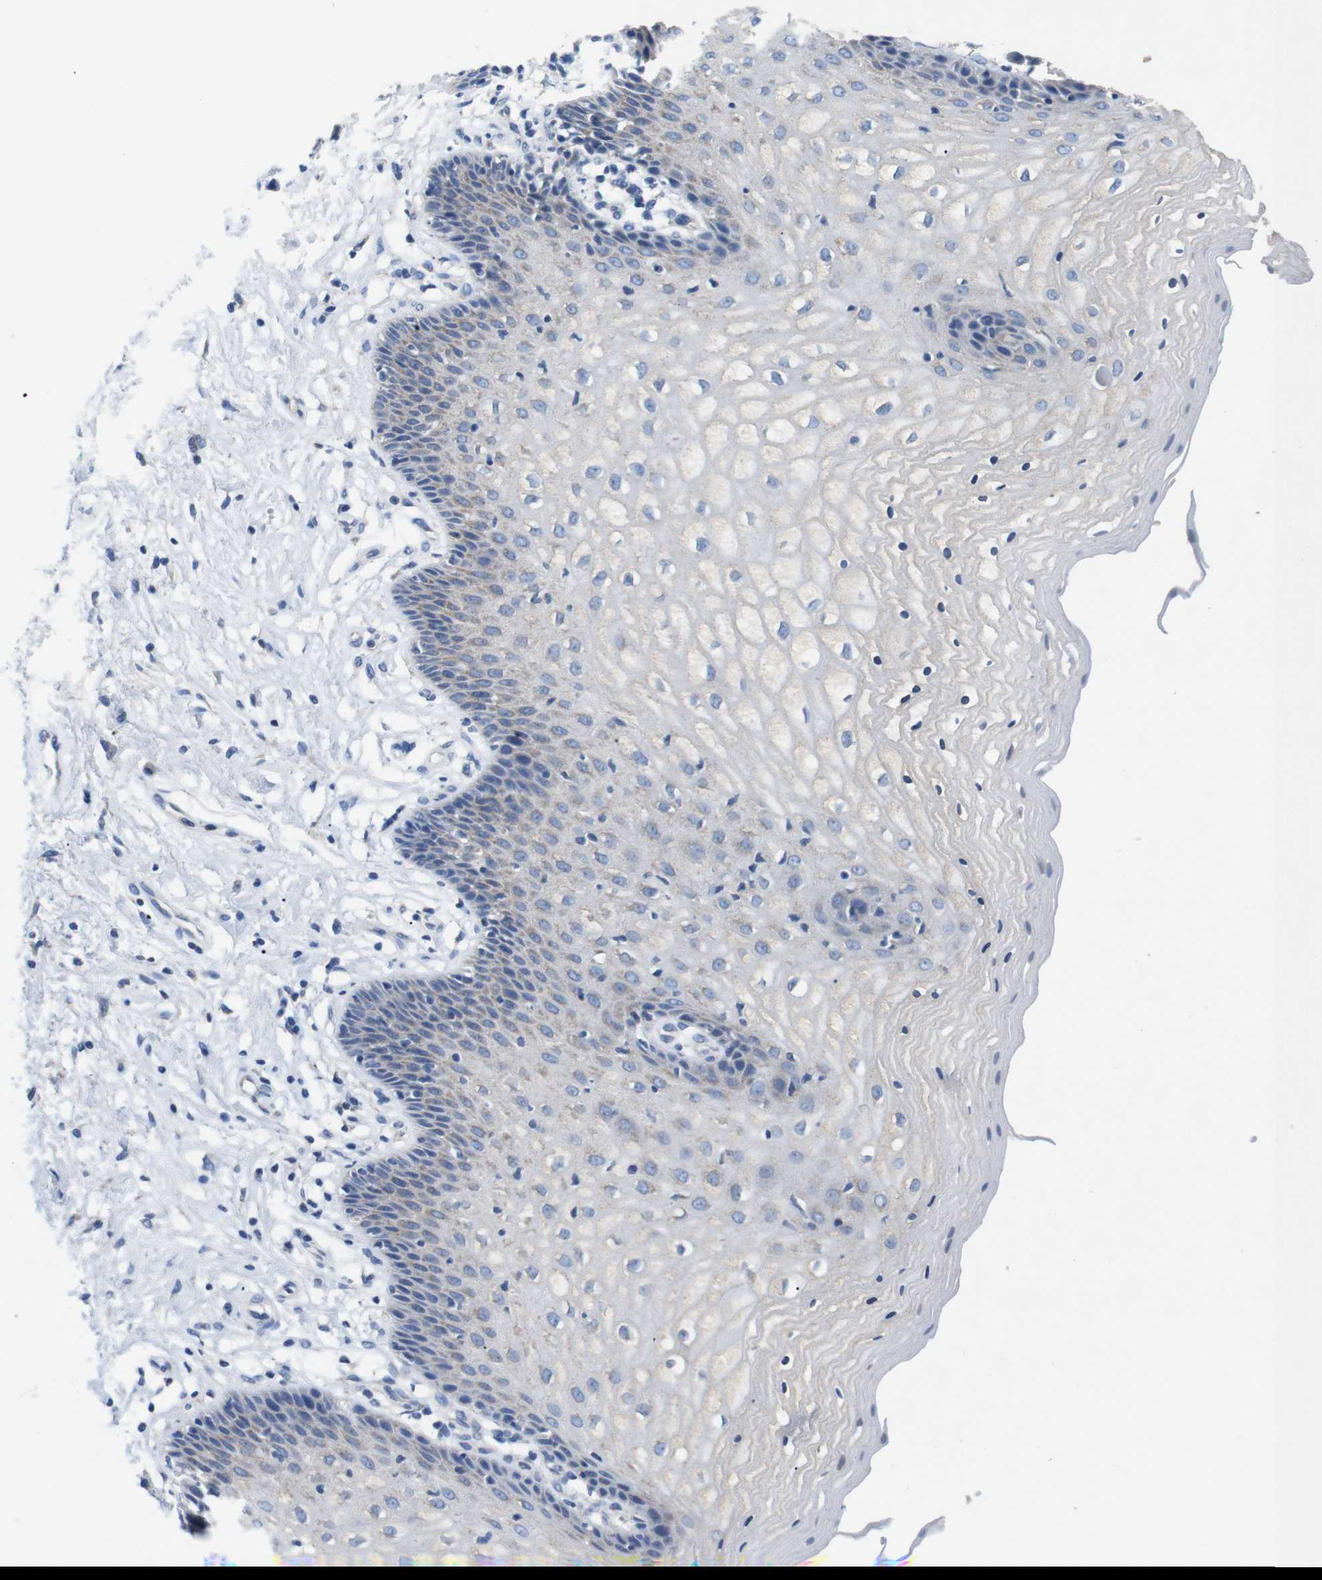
{"staining": {"intensity": "negative", "quantity": "none", "location": "none"}, "tissue": "vagina", "cell_type": "Squamous epithelial cells", "image_type": "normal", "snomed": [{"axis": "morphology", "description": "Normal tissue, NOS"}, {"axis": "topography", "description": "Vagina"}], "caption": "IHC of benign human vagina exhibits no staining in squamous epithelial cells. (DAB immunohistochemistry (IHC) with hematoxylin counter stain).", "gene": "F2RL1", "patient": {"sex": "female", "age": 34}}